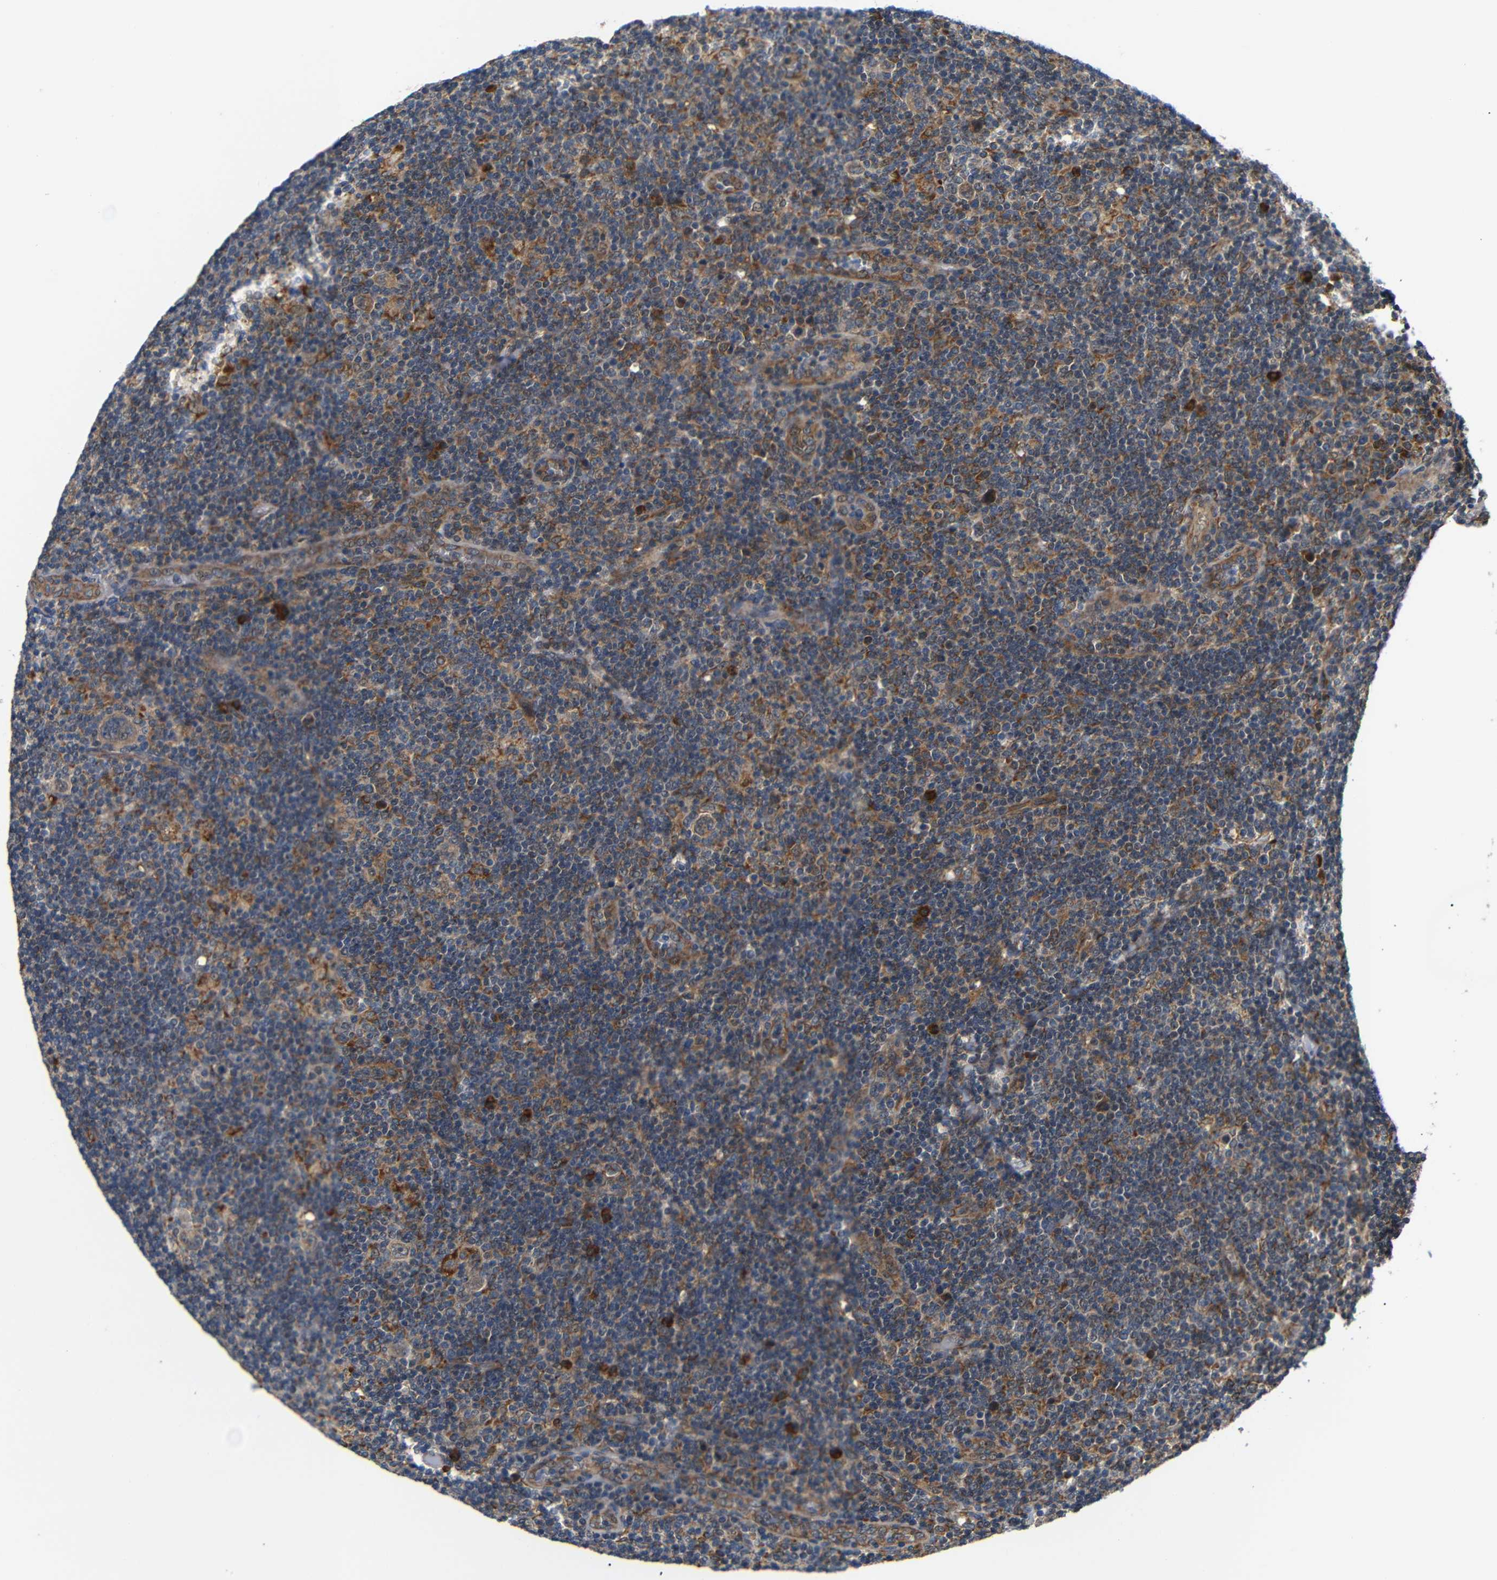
{"staining": {"intensity": "negative", "quantity": "none", "location": "none"}, "tissue": "lymphoma", "cell_type": "Tumor cells", "image_type": "cancer", "snomed": [{"axis": "morphology", "description": "Hodgkin's disease, NOS"}, {"axis": "topography", "description": "Lymph node"}], "caption": "DAB (3,3'-diaminobenzidine) immunohistochemical staining of Hodgkin's disease reveals no significant staining in tumor cells.", "gene": "KANK4", "patient": {"sex": "female", "age": 57}}